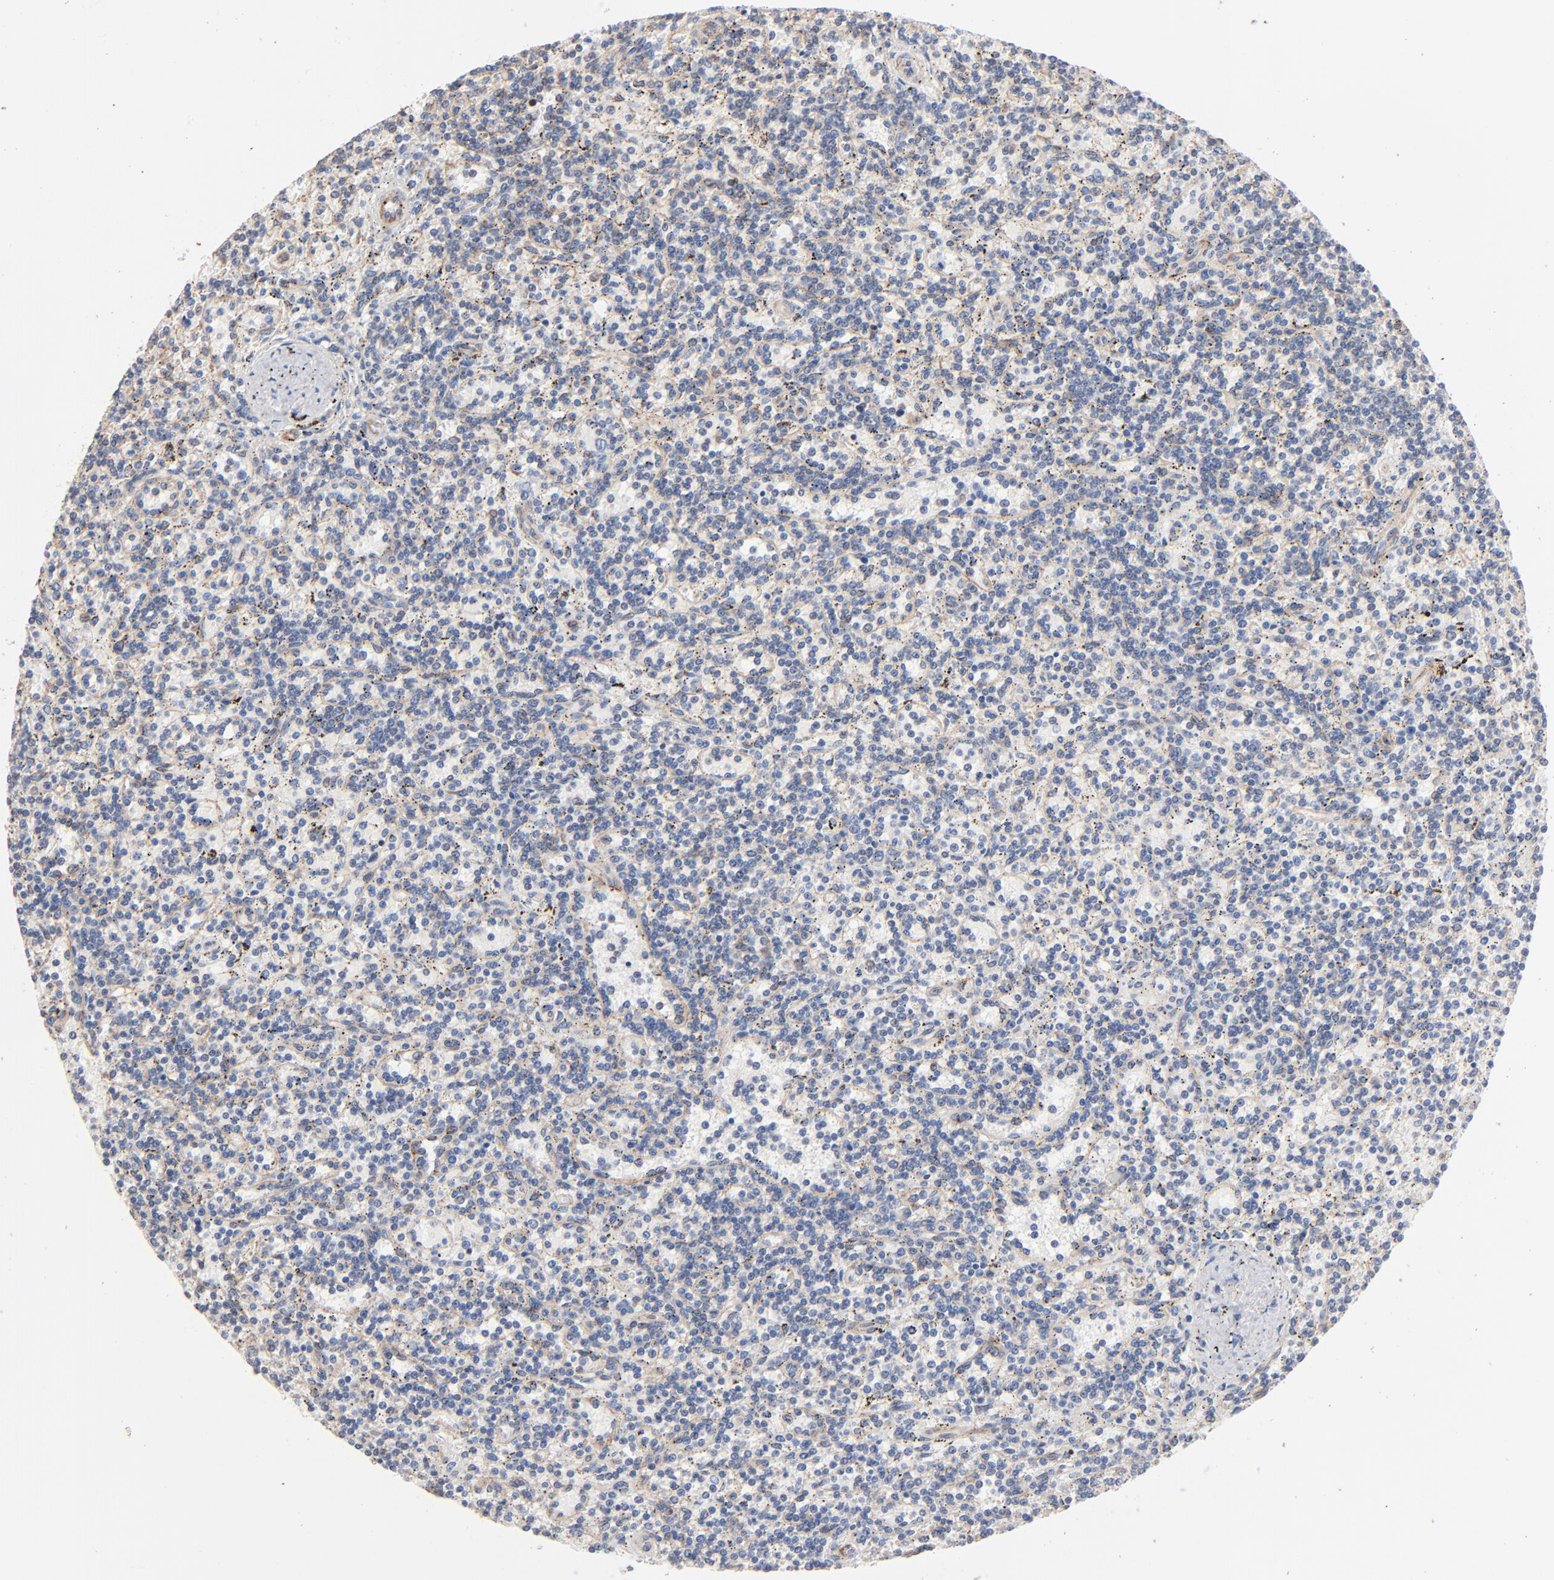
{"staining": {"intensity": "negative", "quantity": "none", "location": "none"}, "tissue": "lymphoma", "cell_type": "Tumor cells", "image_type": "cancer", "snomed": [{"axis": "morphology", "description": "Malignant lymphoma, non-Hodgkin's type, Low grade"}, {"axis": "topography", "description": "Spleen"}], "caption": "This is an immunohistochemistry (IHC) image of human lymphoma. There is no staining in tumor cells.", "gene": "ABCD4", "patient": {"sex": "male", "age": 73}}